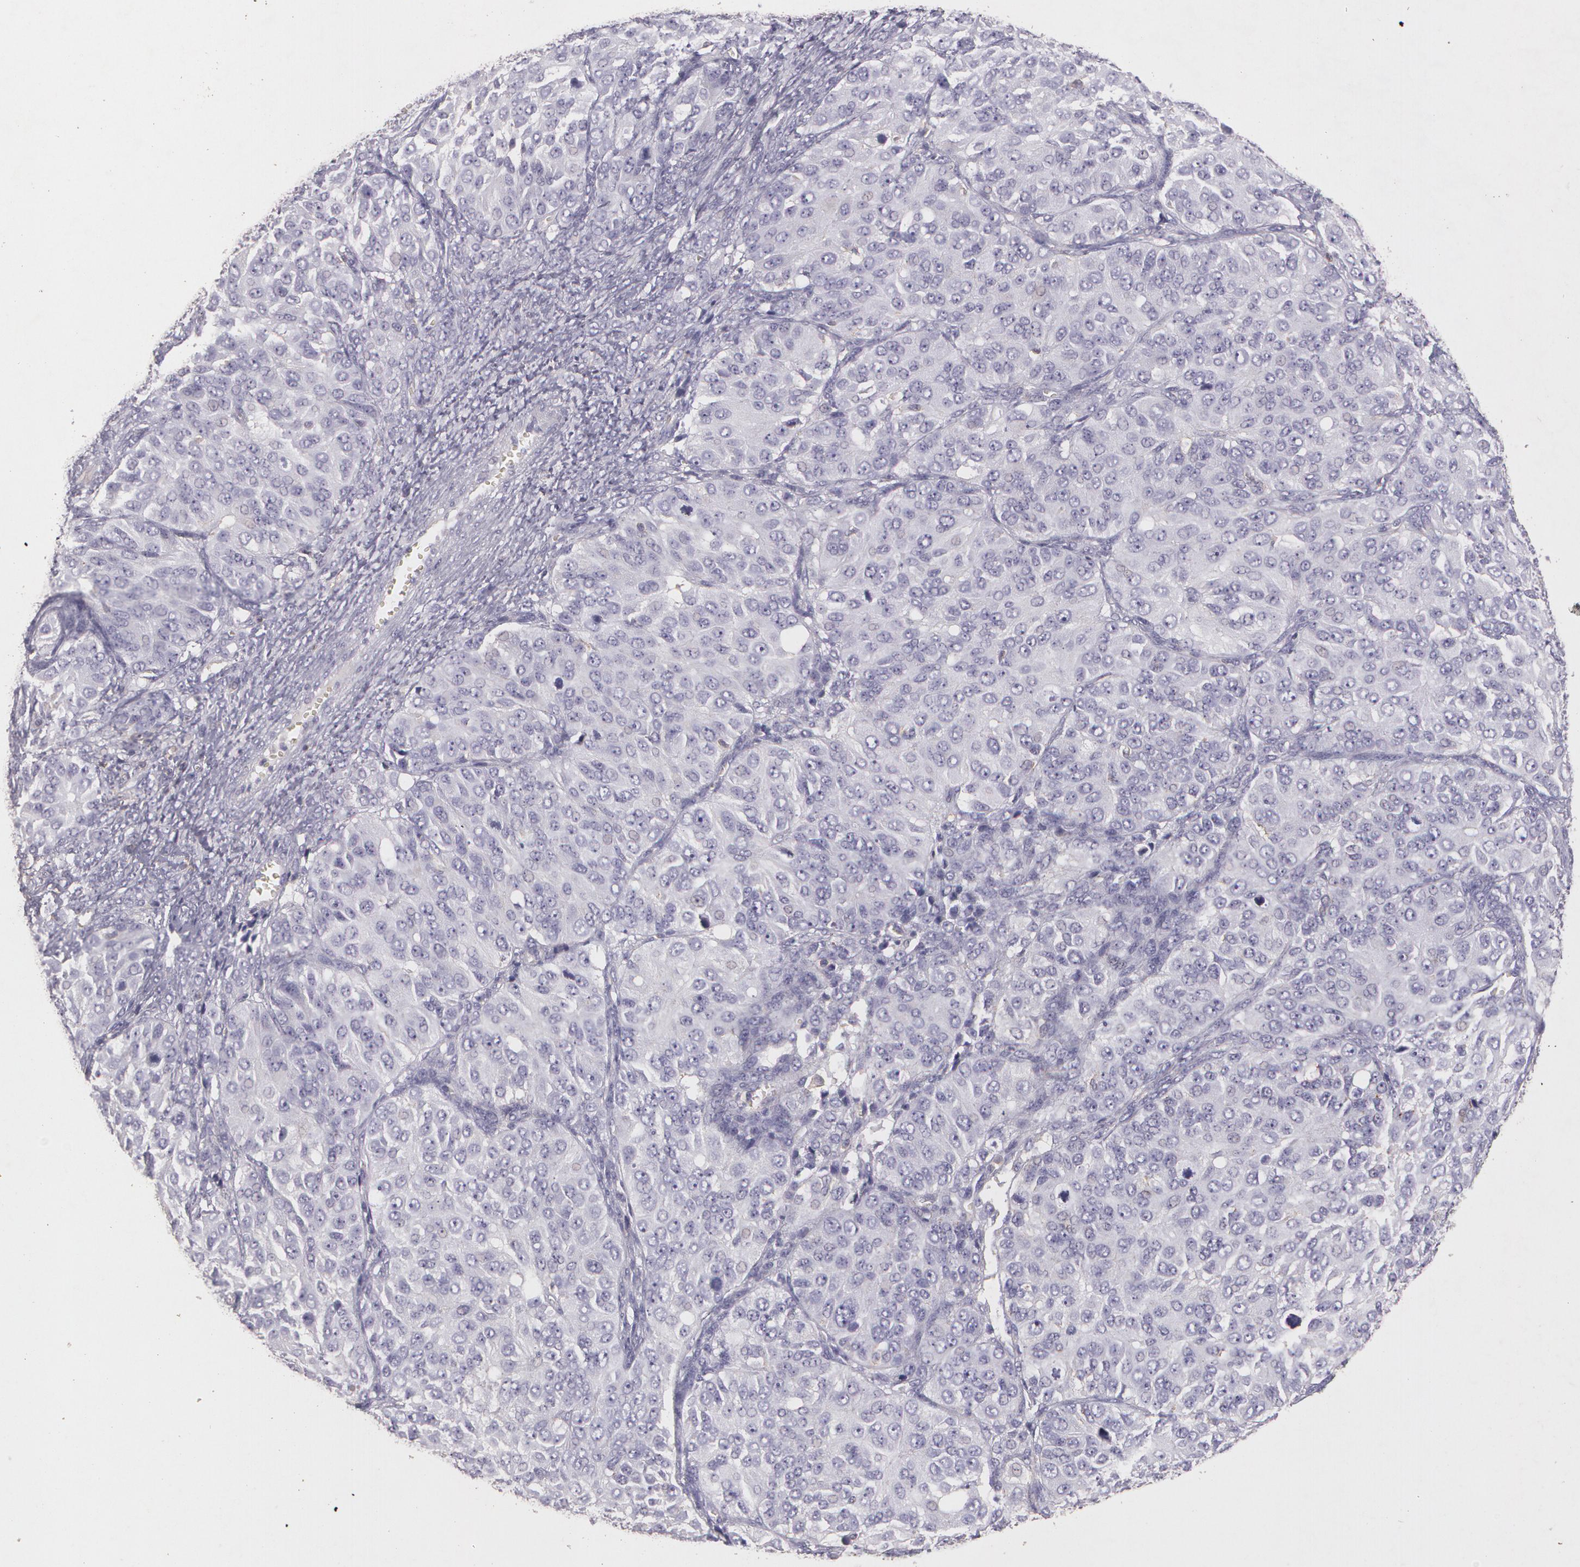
{"staining": {"intensity": "negative", "quantity": "none", "location": "none"}, "tissue": "ovarian cancer", "cell_type": "Tumor cells", "image_type": "cancer", "snomed": [{"axis": "morphology", "description": "Cystadenocarcinoma, serous, NOS"}, {"axis": "topography", "description": "Soft tissue"}, {"axis": "topography", "description": "Ovary"}], "caption": "Immunohistochemical staining of human ovarian cancer shows no significant expression in tumor cells. (DAB (3,3'-diaminobenzidine) immunohistochemistry (IHC) visualized using brightfield microscopy, high magnification).", "gene": "TGFBR1", "patient": {"sex": "female", "age": 57}}